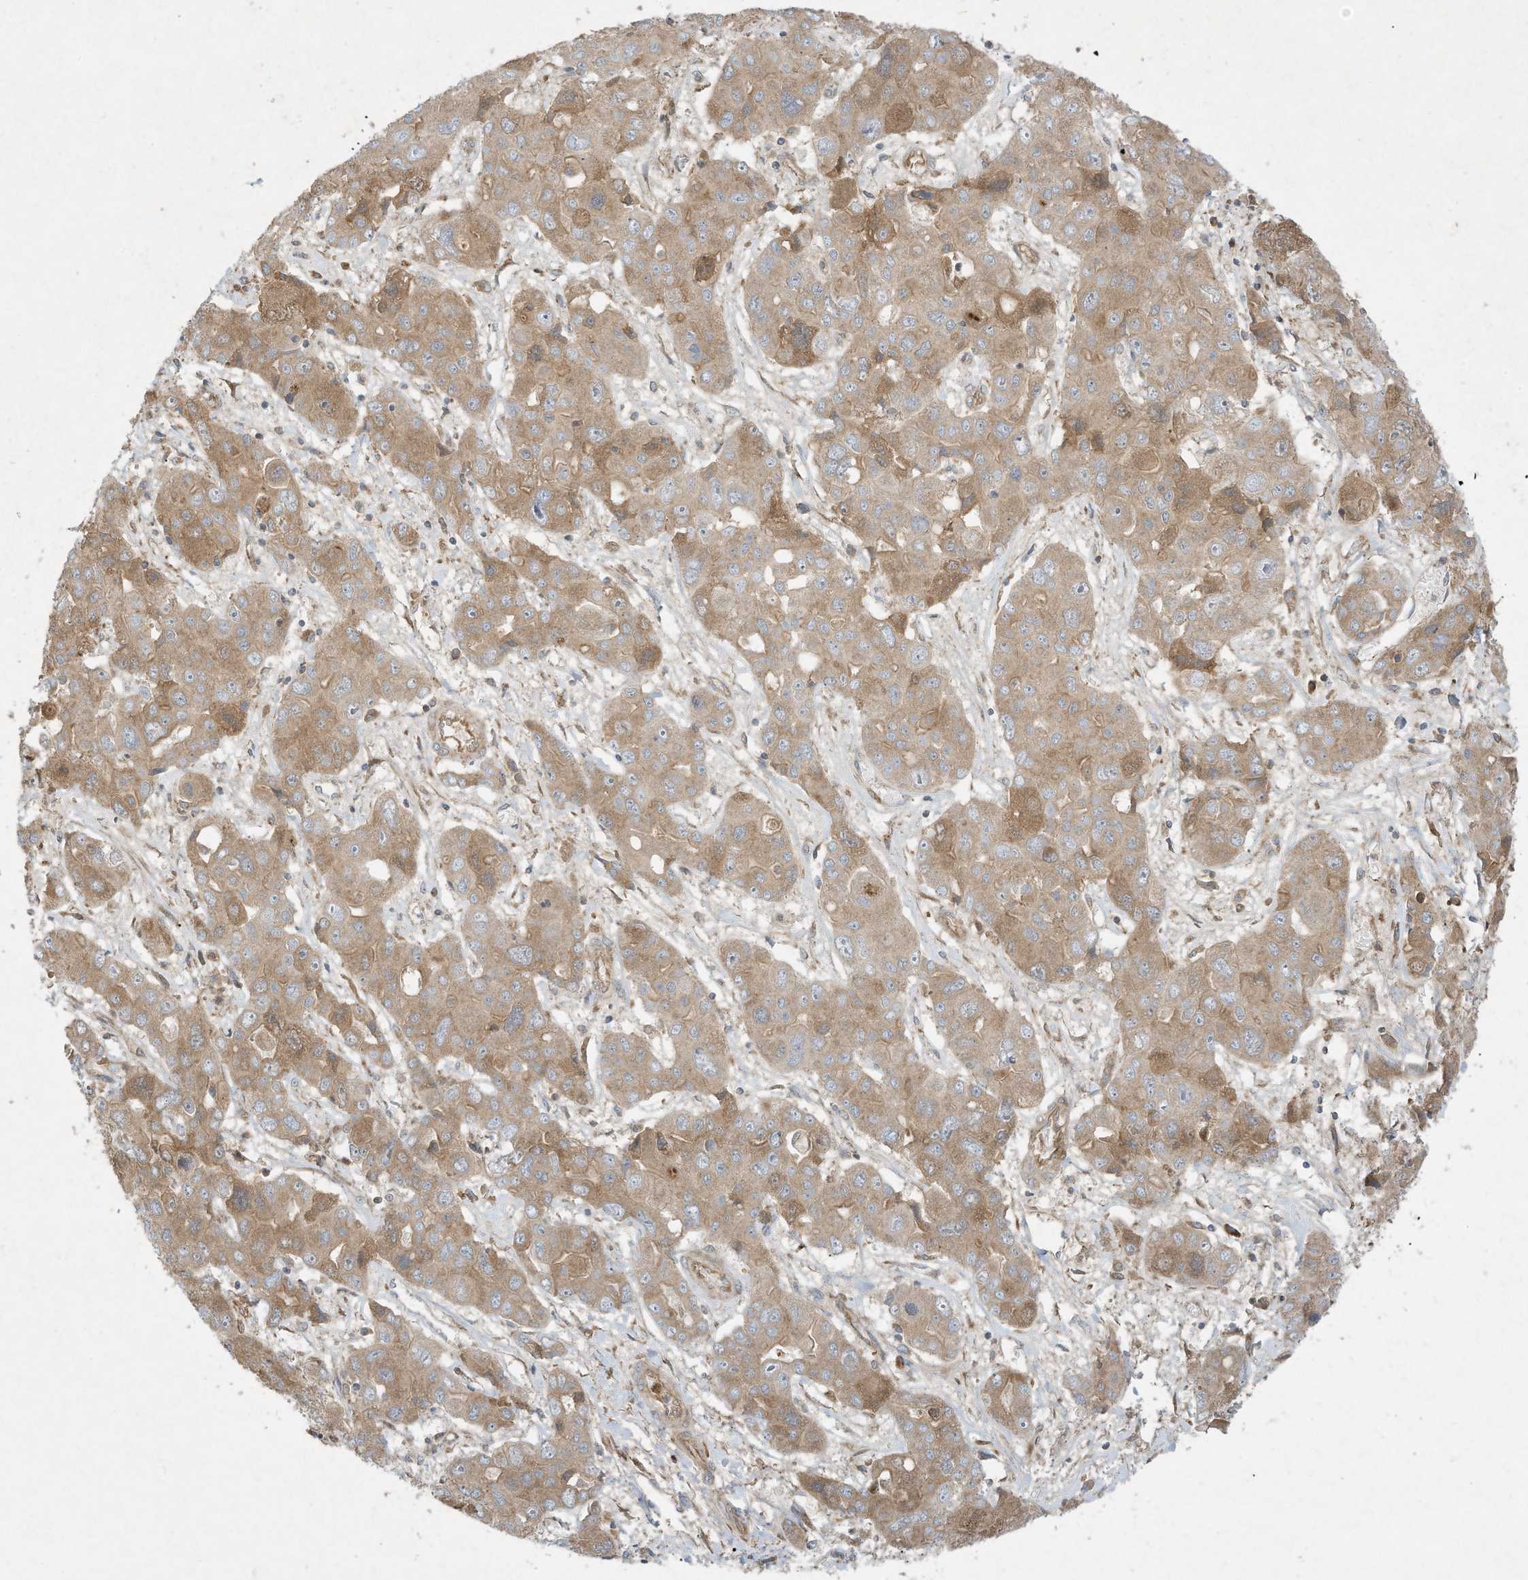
{"staining": {"intensity": "moderate", "quantity": ">75%", "location": "cytoplasmic/membranous"}, "tissue": "liver cancer", "cell_type": "Tumor cells", "image_type": "cancer", "snomed": [{"axis": "morphology", "description": "Cholangiocarcinoma"}, {"axis": "topography", "description": "Liver"}], "caption": "An immunohistochemistry (IHC) histopathology image of tumor tissue is shown. Protein staining in brown labels moderate cytoplasmic/membranous positivity in liver cholangiocarcinoma within tumor cells.", "gene": "SYNJ2", "patient": {"sex": "male", "age": 67}}